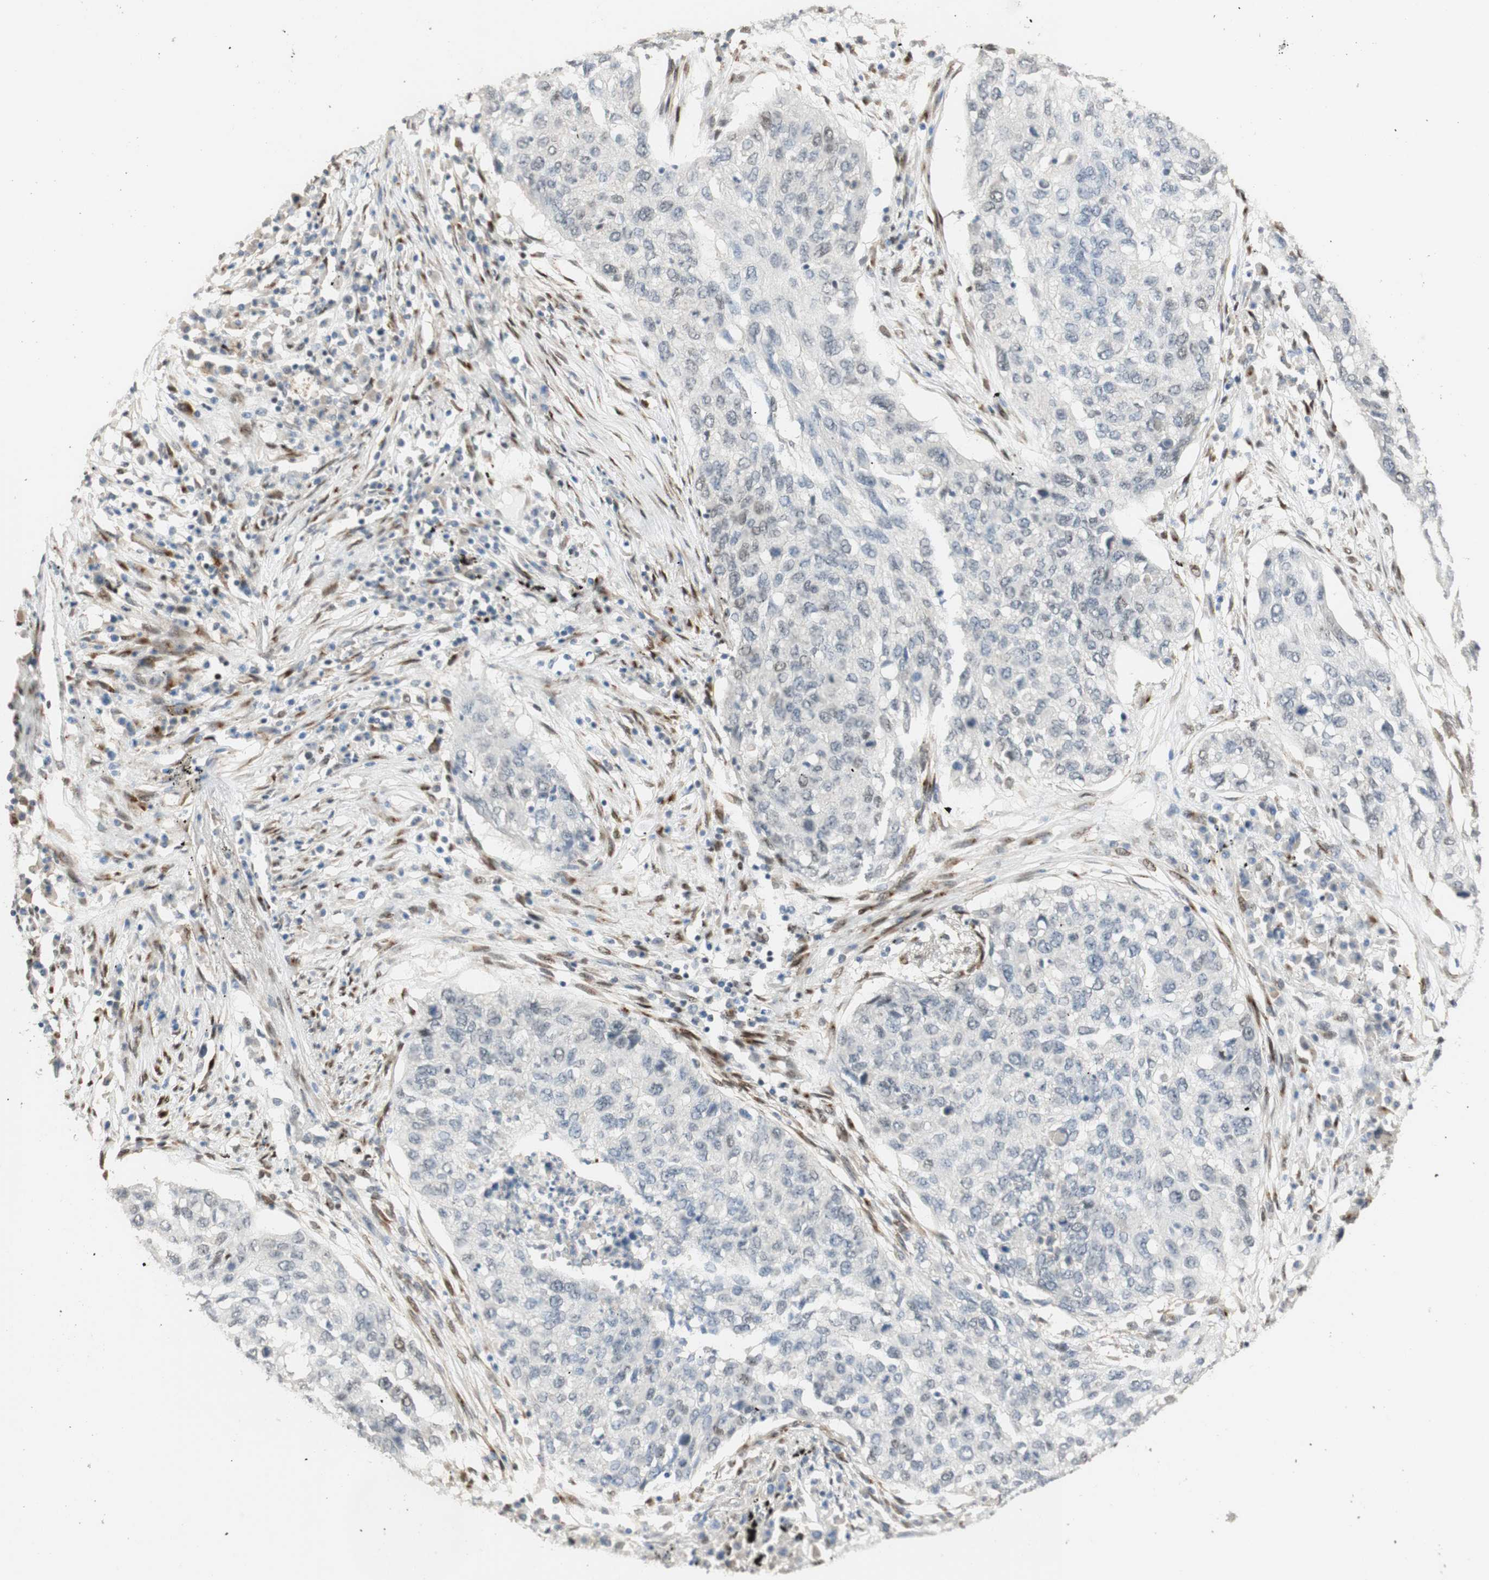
{"staining": {"intensity": "negative", "quantity": "none", "location": "none"}, "tissue": "lung cancer", "cell_type": "Tumor cells", "image_type": "cancer", "snomed": [{"axis": "morphology", "description": "Squamous cell carcinoma, NOS"}, {"axis": "topography", "description": "Lung"}], "caption": "IHC micrograph of neoplastic tissue: lung cancer stained with DAB demonstrates no significant protein expression in tumor cells.", "gene": "FOXP1", "patient": {"sex": "female", "age": 63}}